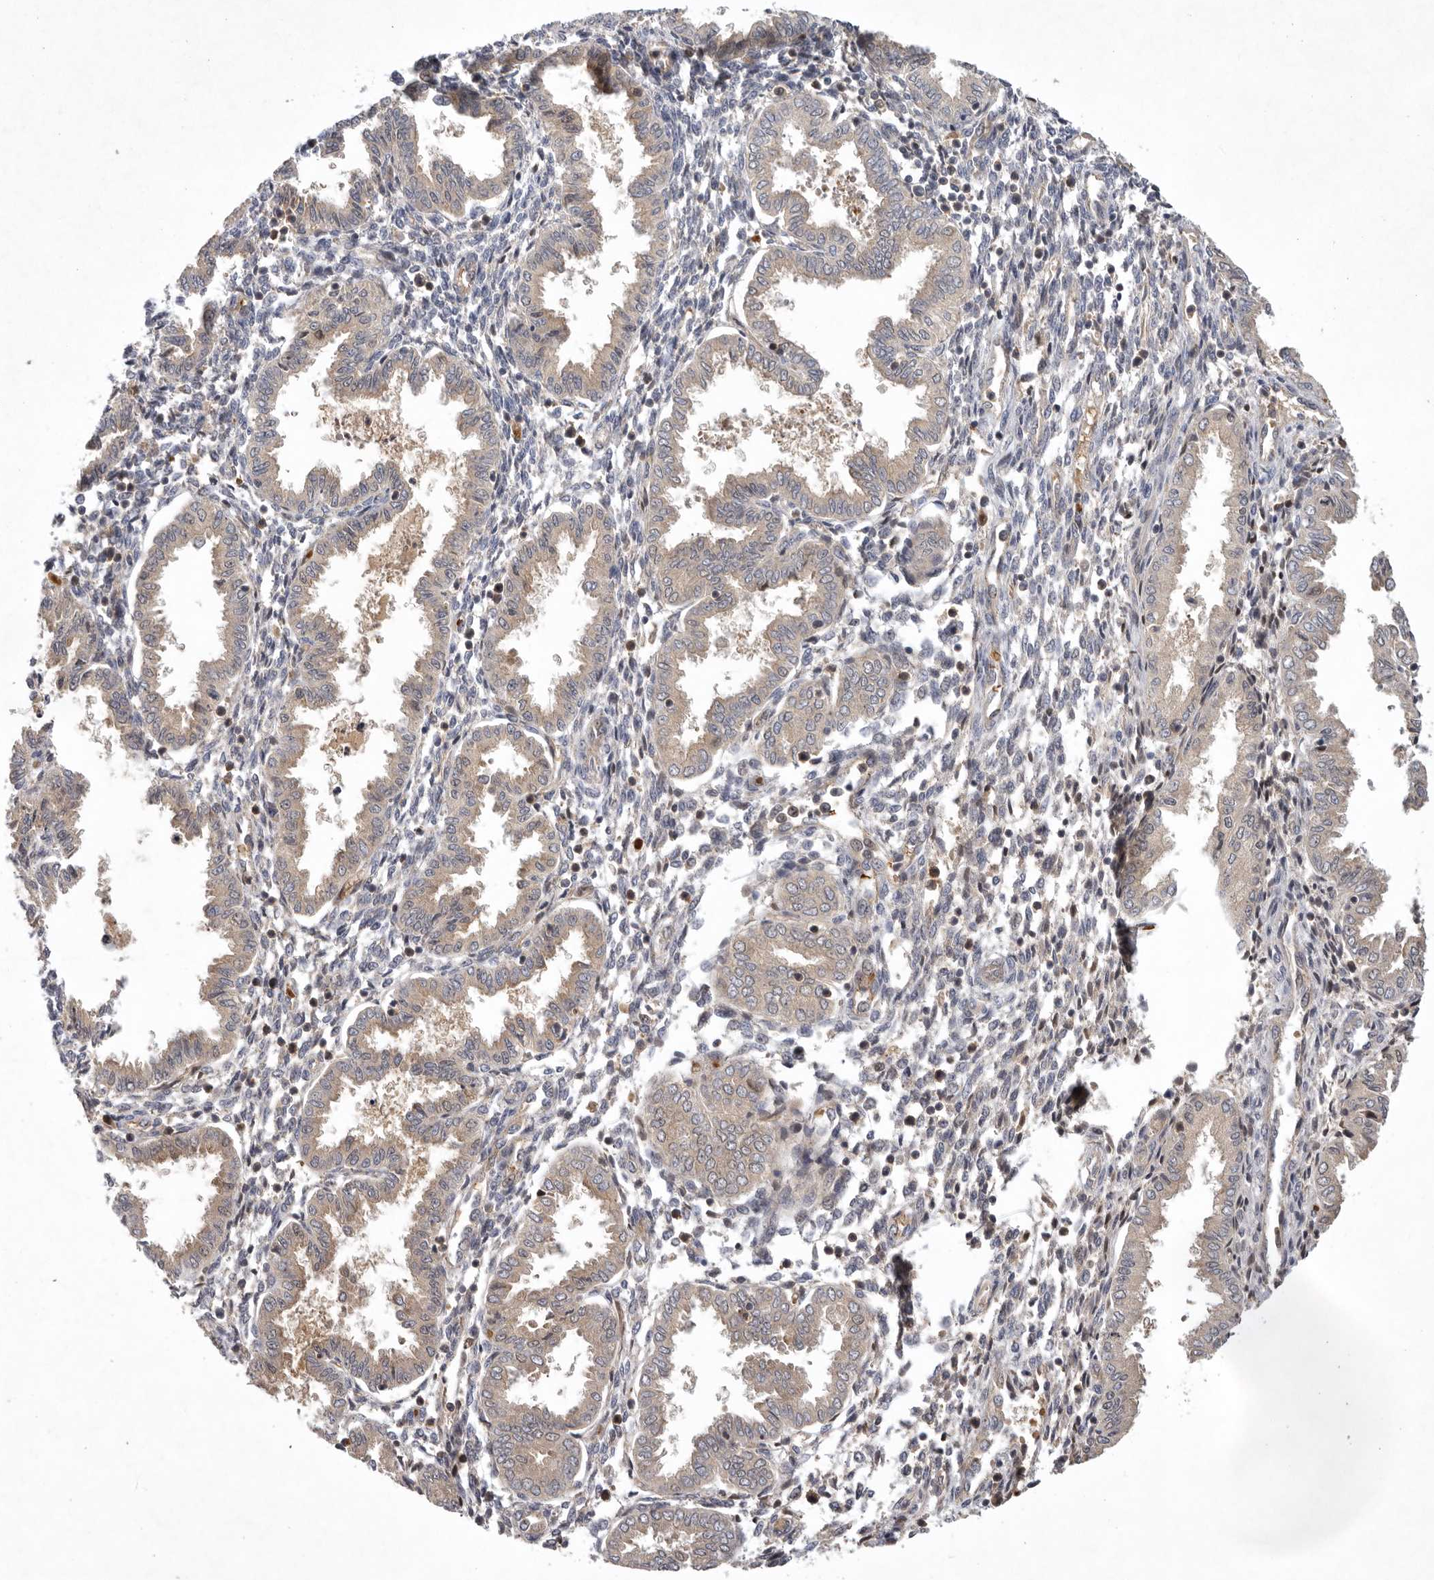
{"staining": {"intensity": "negative", "quantity": "none", "location": "none"}, "tissue": "endometrium", "cell_type": "Cells in endometrial stroma", "image_type": "normal", "snomed": [{"axis": "morphology", "description": "Normal tissue, NOS"}, {"axis": "topography", "description": "Endometrium"}], "caption": "DAB immunohistochemical staining of unremarkable human endometrium exhibits no significant expression in cells in endometrial stroma. (DAB (3,3'-diaminobenzidine) immunohistochemistry (IHC) with hematoxylin counter stain).", "gene": "KIF2B", "patient": {"sex": "female", "age": 33}}